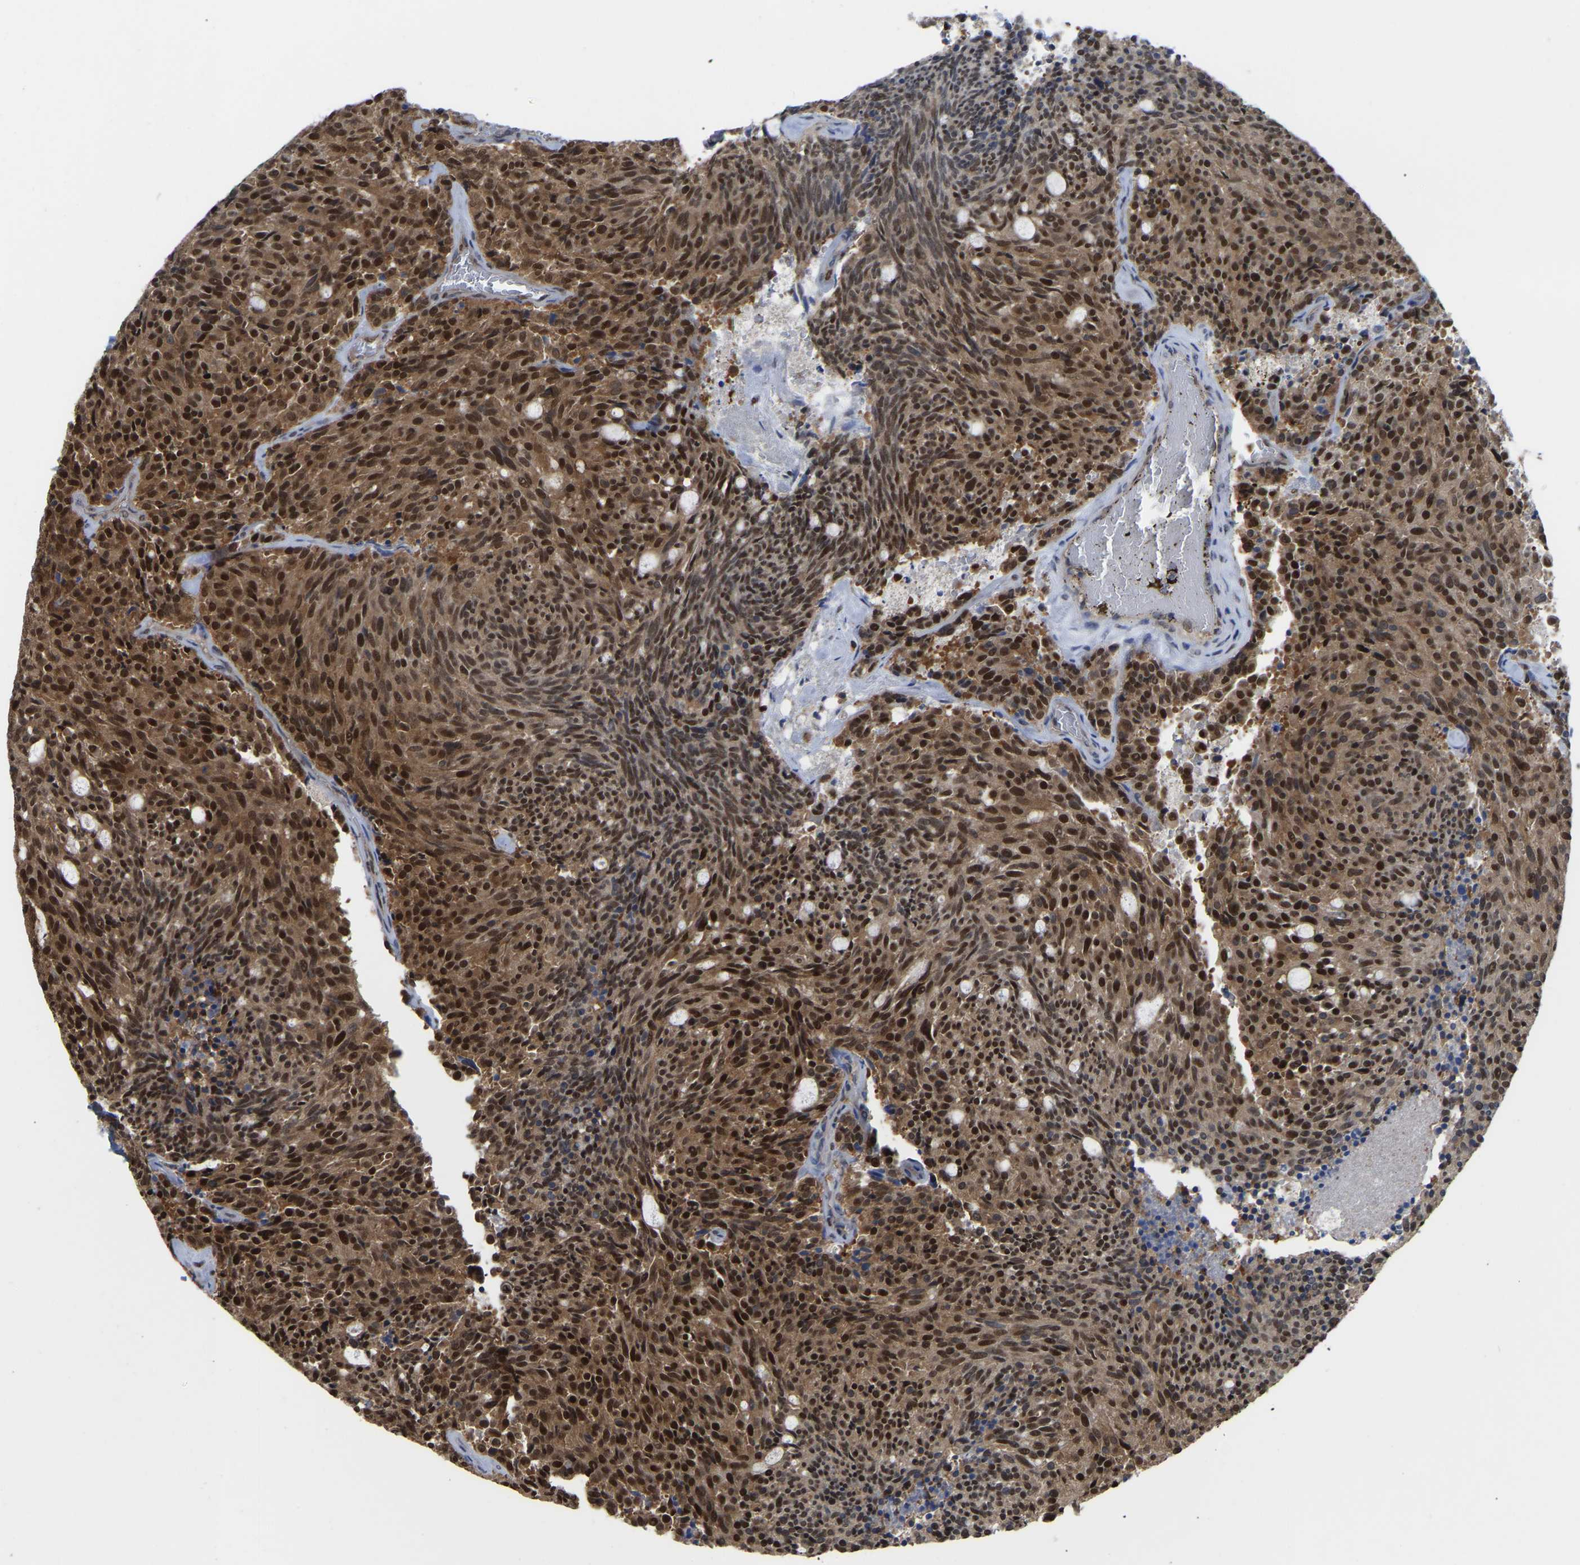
{"staining": {"intensity": "strong", "quantity": ">75%", "location": "cytoplasmic/membranous,nuclear"}, "tissue": "carcinoid", "cell_type": "Tumor cells", "image_type": "cancer", "snomed": [{"axis": "morphology", "description": "Carcinoid, malignant, NOS"}, {"axis": "topography", "description": "Pancreas"}], "caption": "Protein expression analysis of malignant carcinoid demonstrates strong cytoplasmic/membranous and nuclear positivity in approximately >75% of tumor cells.", "gene": "KLRG2", "patient": {"sex": "female", "age": 54}}